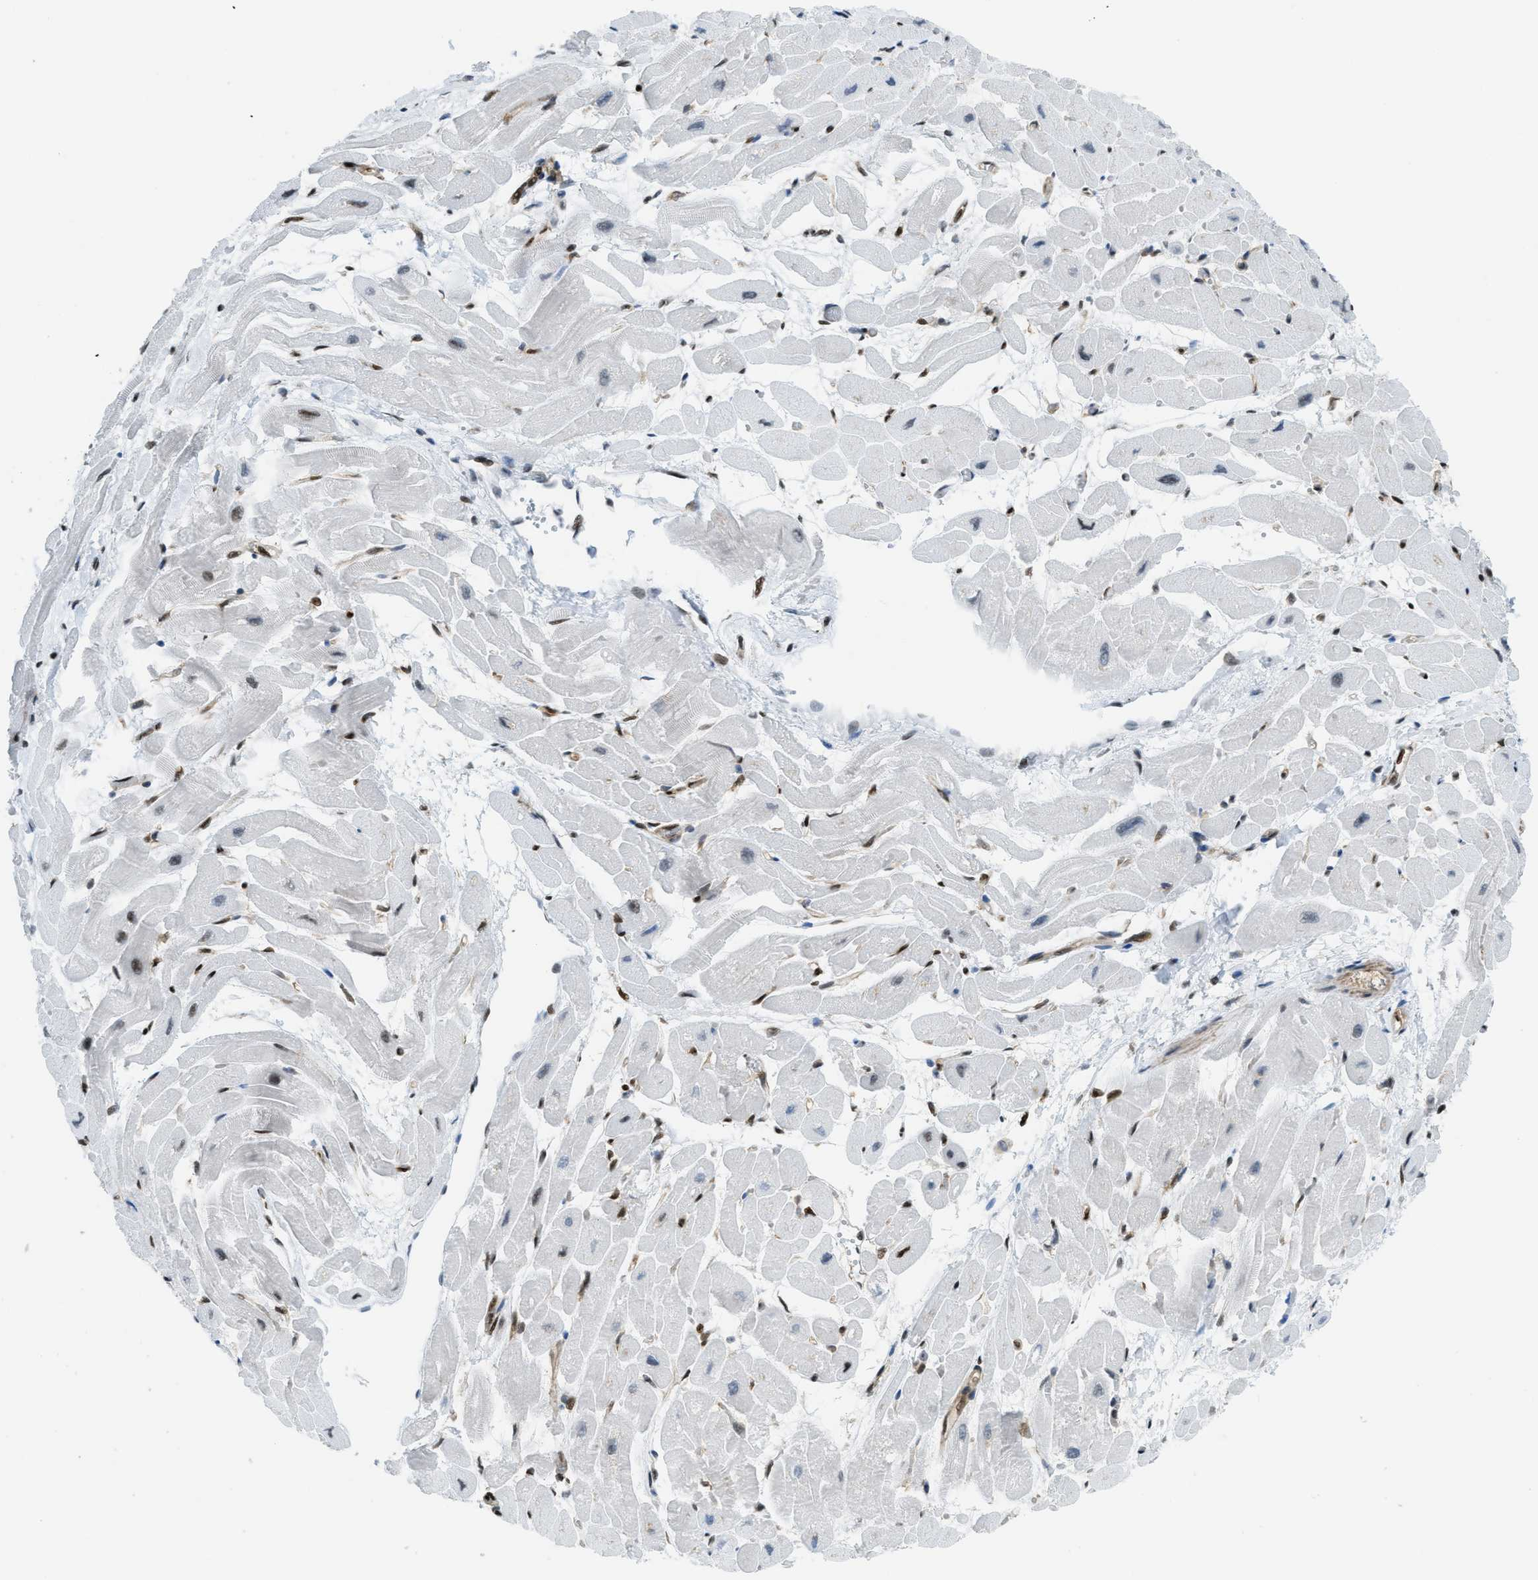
{"staining": {"intensity": "moderate", "quantity": ">75%", "location": "nuclear"}, "tissue": "heart muscle", "cell_type": "Cardiomyocytes", "image_type": "normal", "snomed": [{"axis": "morphology", "description": "Normal tissue, NOS"}, {"axis": "topography", "description": "Heart"}], "caption": "Immunohistochemical staining of normal human heart muscle displays medium levels of moderate nuclear positivity in approximately >75% of cardiomyocytes. The staining was performed using DAB (3,3'-diaminobenzidine) to visualize the protein expression in brown, while the nuclei were stained in blue with hematoxylin (Magnification: 20x).", "gene": "ZNF207", "patient": {"sex": "male", "age": 45}}